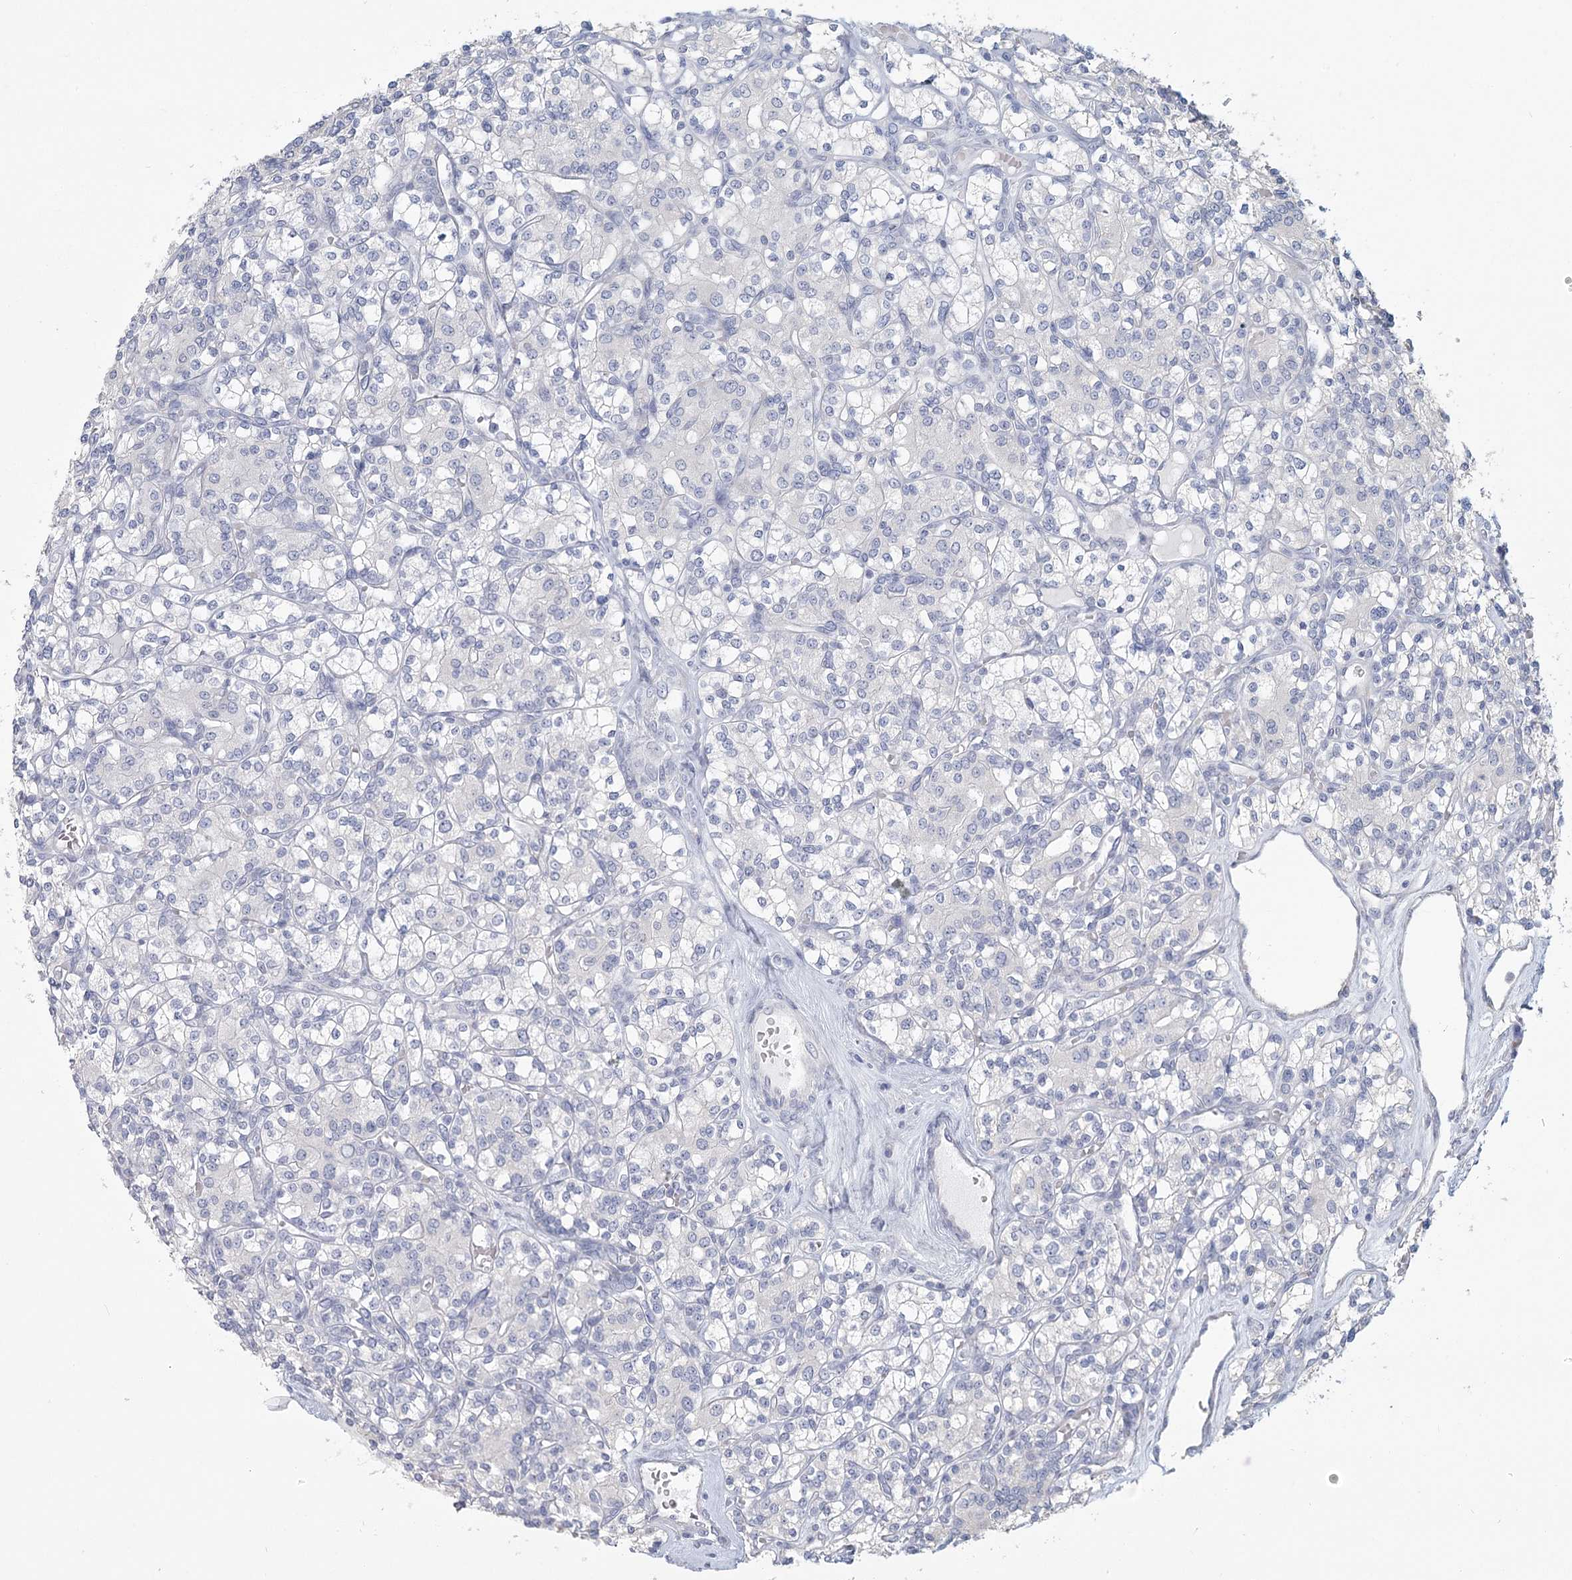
{"staining": {"intensity": "negative", "quantity": "none", "location": "none"}, "tissue": "renal cancer", "cell_type": "Tumor cells", "image_type": "cancer", "snomed": [{"axis": "morphology", "description": "Adenocarcinoma, NOS"}, {"axis": "topography", "description": "Kidney"}], "caption": "This is an immunohistochemistry (IHC) image of renal adenocarcinoma. There is no positivity in tumor cells.", "gene": "CNTLN", "patient": {"sex": "male", "age": 77}}